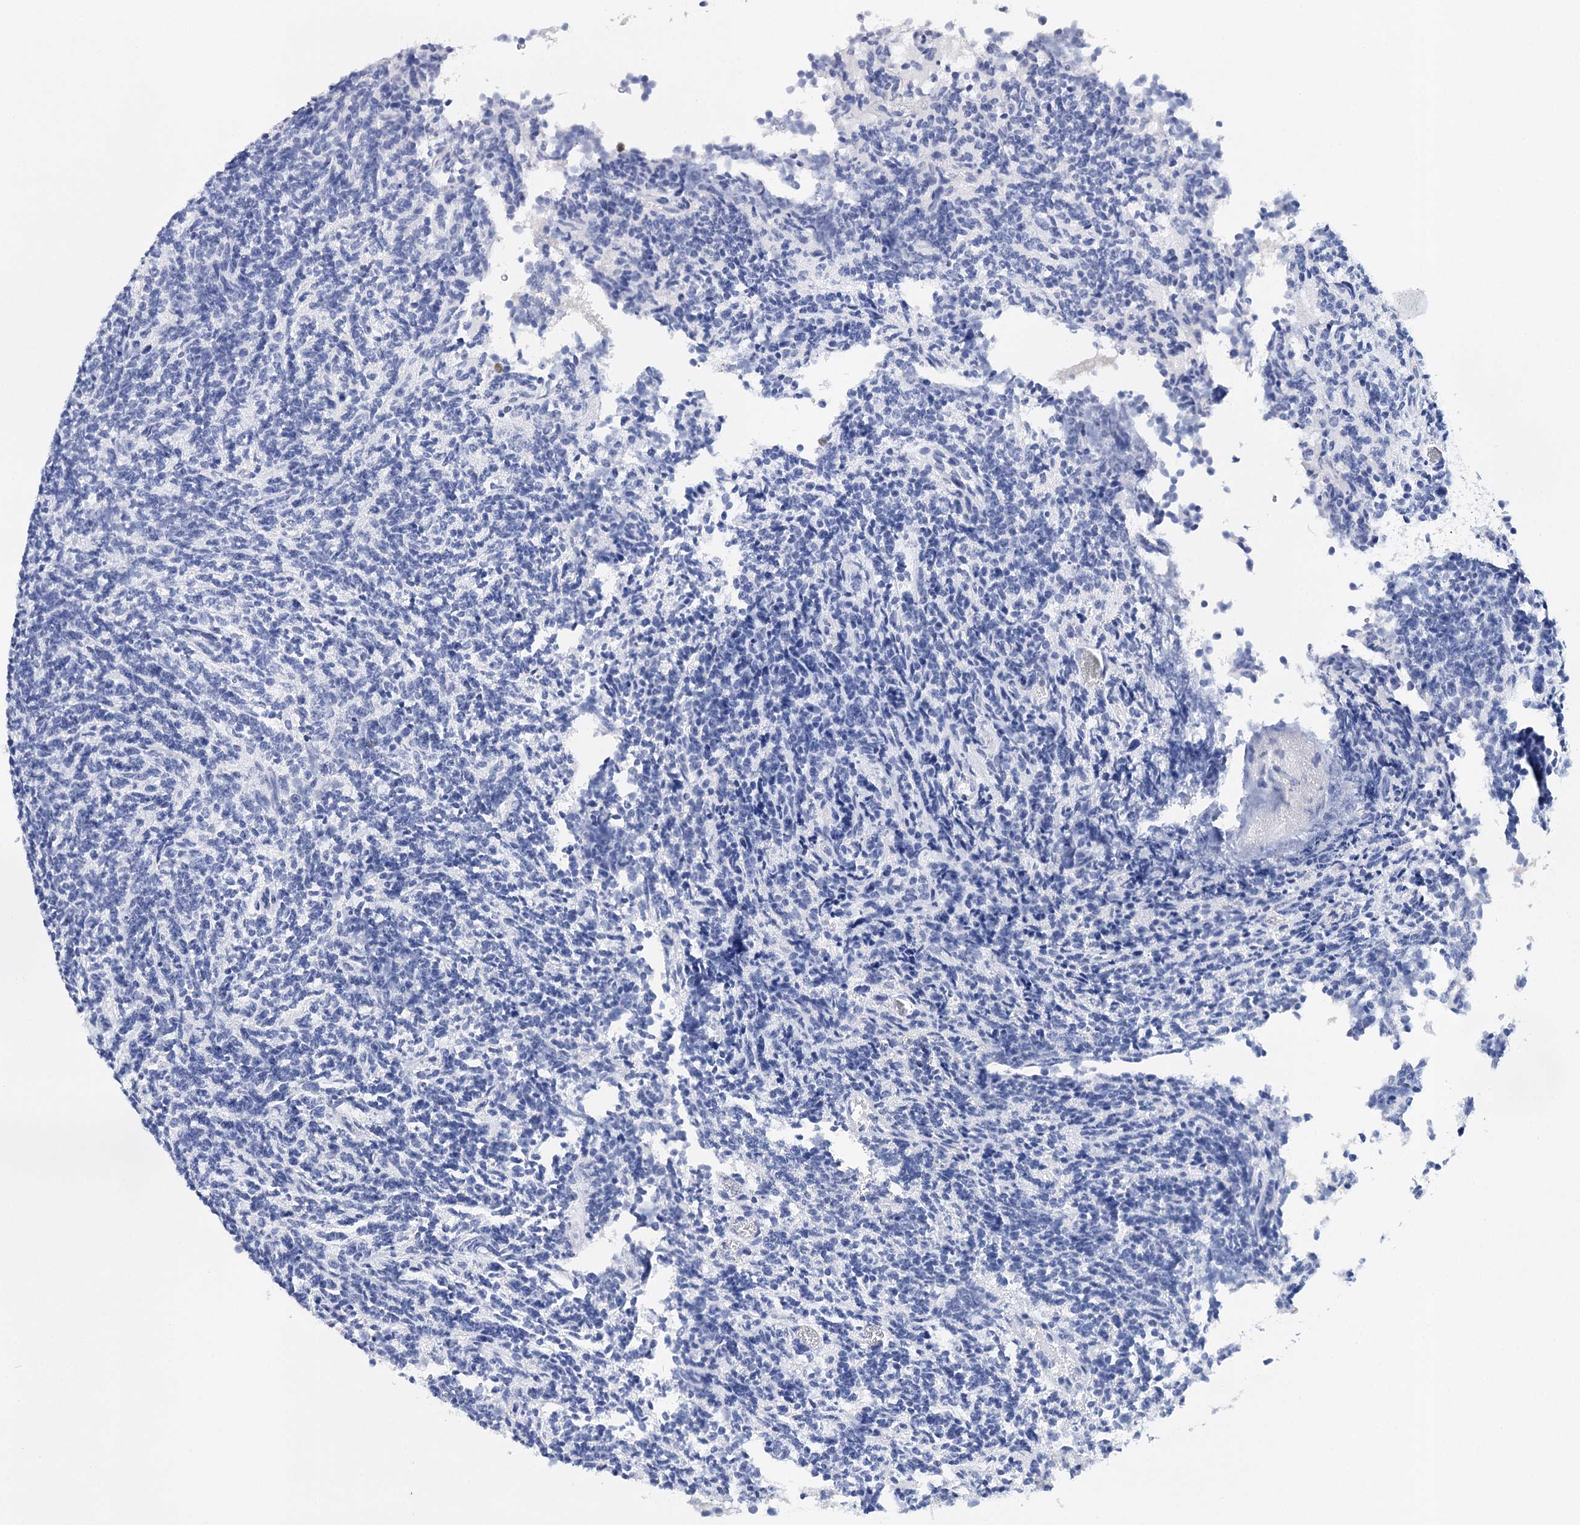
{"staining": {"intensity": "negative", "quantity": "none", "location": "none"}, "tissue": "glioma", "cell_type": "Tumor cells", "image_type": "cancer", "snomed": [{"axis": "morphology", "description": "Glioma, malignant, Low grade"}, {"axis": "topography", "description": "Brain"}], "caption": "High magnification brightfield microscopy of glioma stained with DAB (3,3'-diaminobenzidine) (brown) and counterstained with hematoxylin (blue): tumor cells show no significant staining.", "gene": "CEACAM8", "patient": {"sex": "female", "age": 1}}